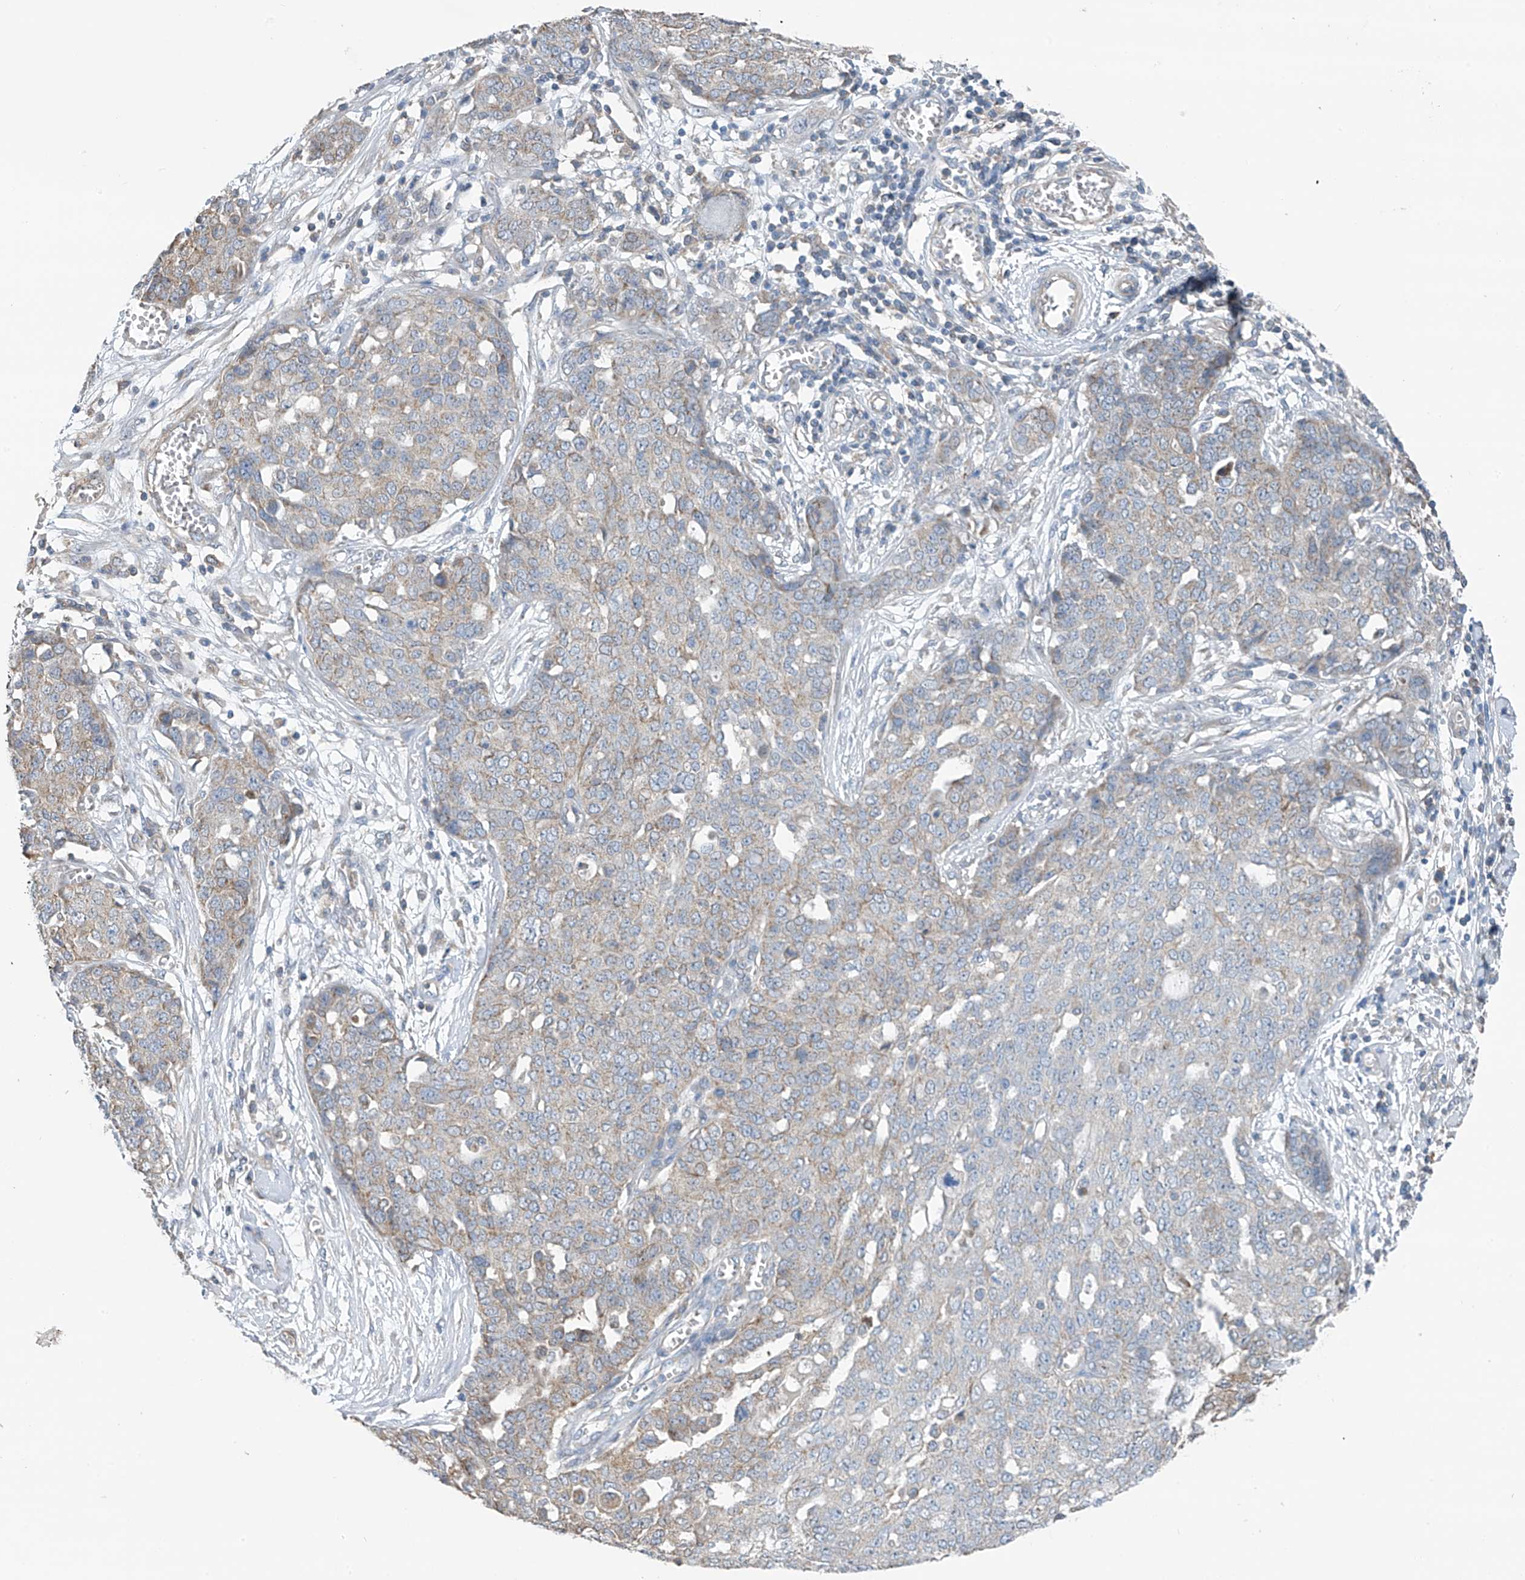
{"staining": {"intensity": "weak", "quantity": "25%-75%", "location": "cytoplasmic/membranous"}, "tissue": "ovarian cancer", "cell_type": "Tumor cells", "image_type": "cancer", "snomed": [{"axis": "morphology", "description": "Cystadenocarcinoma, serous, NOS"}, {"axis": "topography", "description": "Soft tissue"}, {"axis": "topography", "description": "Ovary"}], "caption": "Brown immunohistochemical staining in human ovarian serous cystadenocarcinoma reveals weak cytoplasmic/membranous positivity in approximately 25%-75% of tumor cells. (IHC, brightfield microscopy, high magnification).", "gene": "SYN3", "patient": {"sex": "female", "age": 57}}